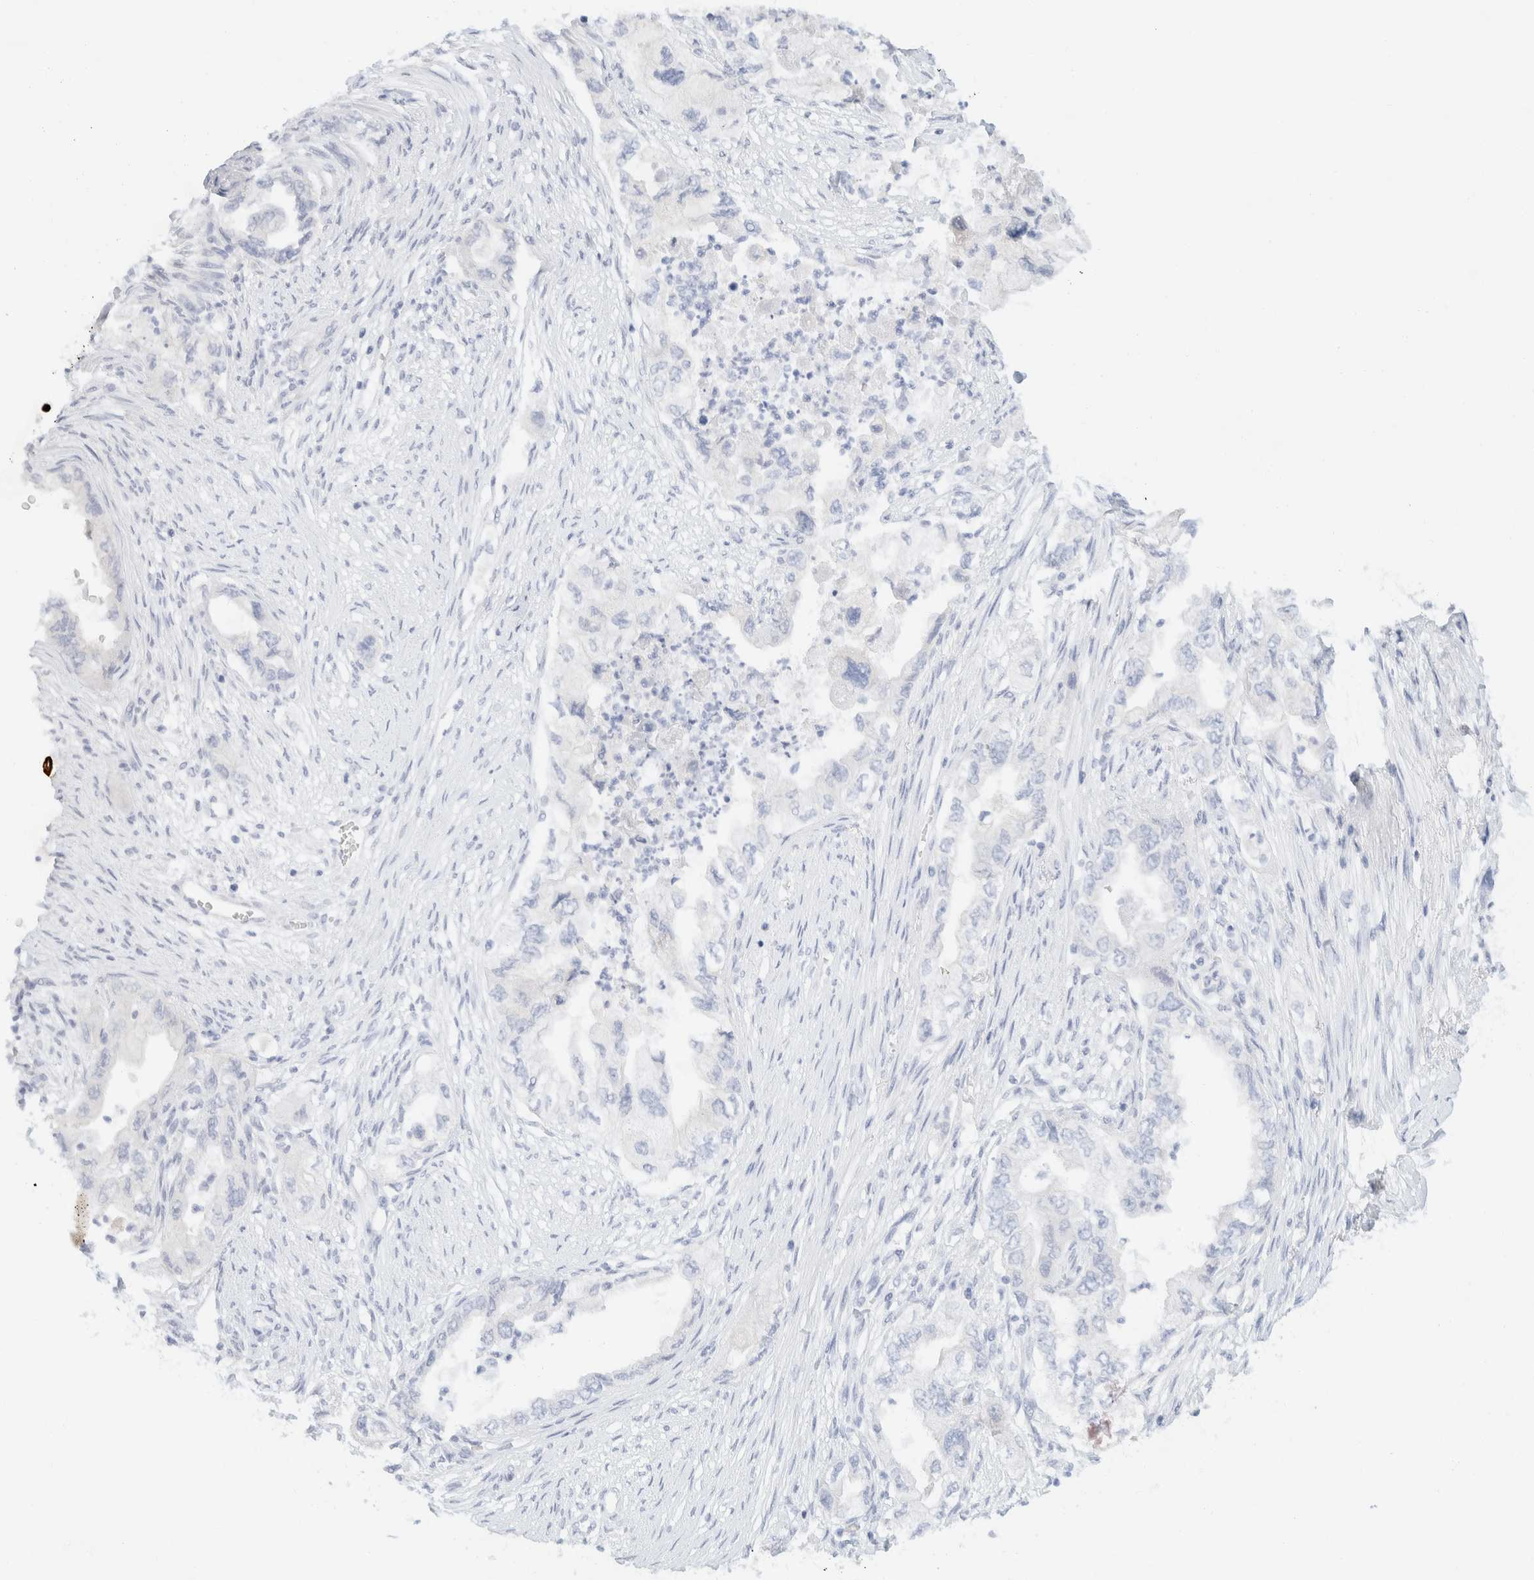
{"staining": {"intensity": "negative", "quantity": "none", "location": "none"}, "tissue": "pancreatic cancer", "cell_type": "Tumor cells", "image_type": "cancer", "snomed": [{"axis": "morphology", "description": "Adenocarcinoma, NOS"}, {"axis": "topography", "description": "Pancreas"}], "caption": "A high-resolution photomicrograph shows IHC staining of adenocarcinoma (pancreatic), which reveals no significant positivity in tumor cells. (DAB (3,3'-diaminobenzidine) IHC with hematoxylin counter stain).", "gene": "KRT20", "patient": {"sex": "female", "age": 73}}